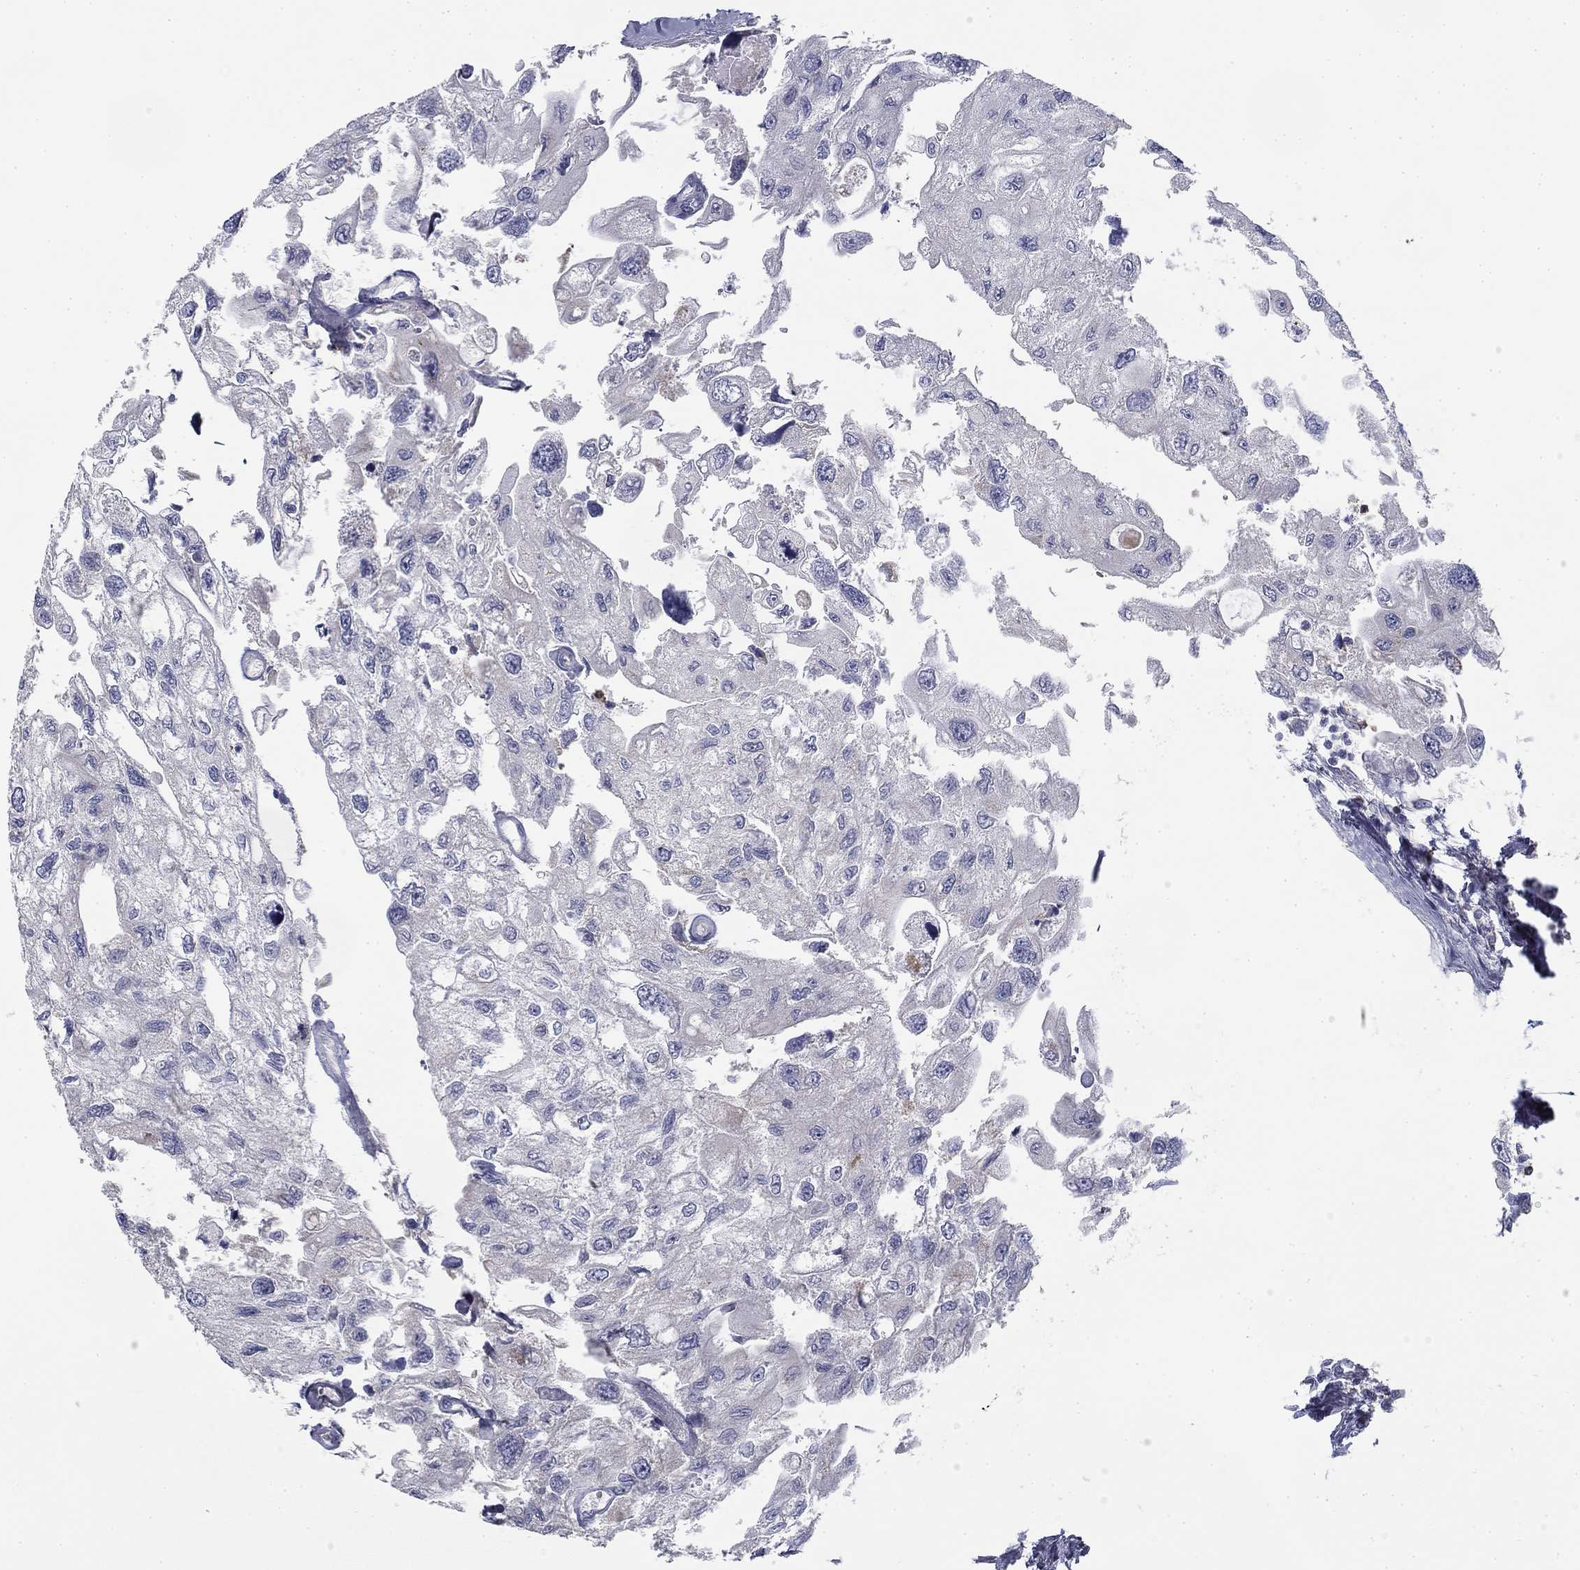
{"staining": {"intensity": "negative", "quantity": "none", "location": "none"}, "tissue": "urothelial cancer", "cell_type": "Tumor cells", "image_type": "cancer", "snomed": [{"axis": "morphology", "description": "Urothelial carcinoma, High grade"}, {"axis": "topography", "description": "Urinary bladder"}], "caption": "Urothelial cancer was stained to show a protein in brown. There is no significant expression in tumor cells.", "gene": "TRAT1", "patient": {"sex": "male", "age": 59}}